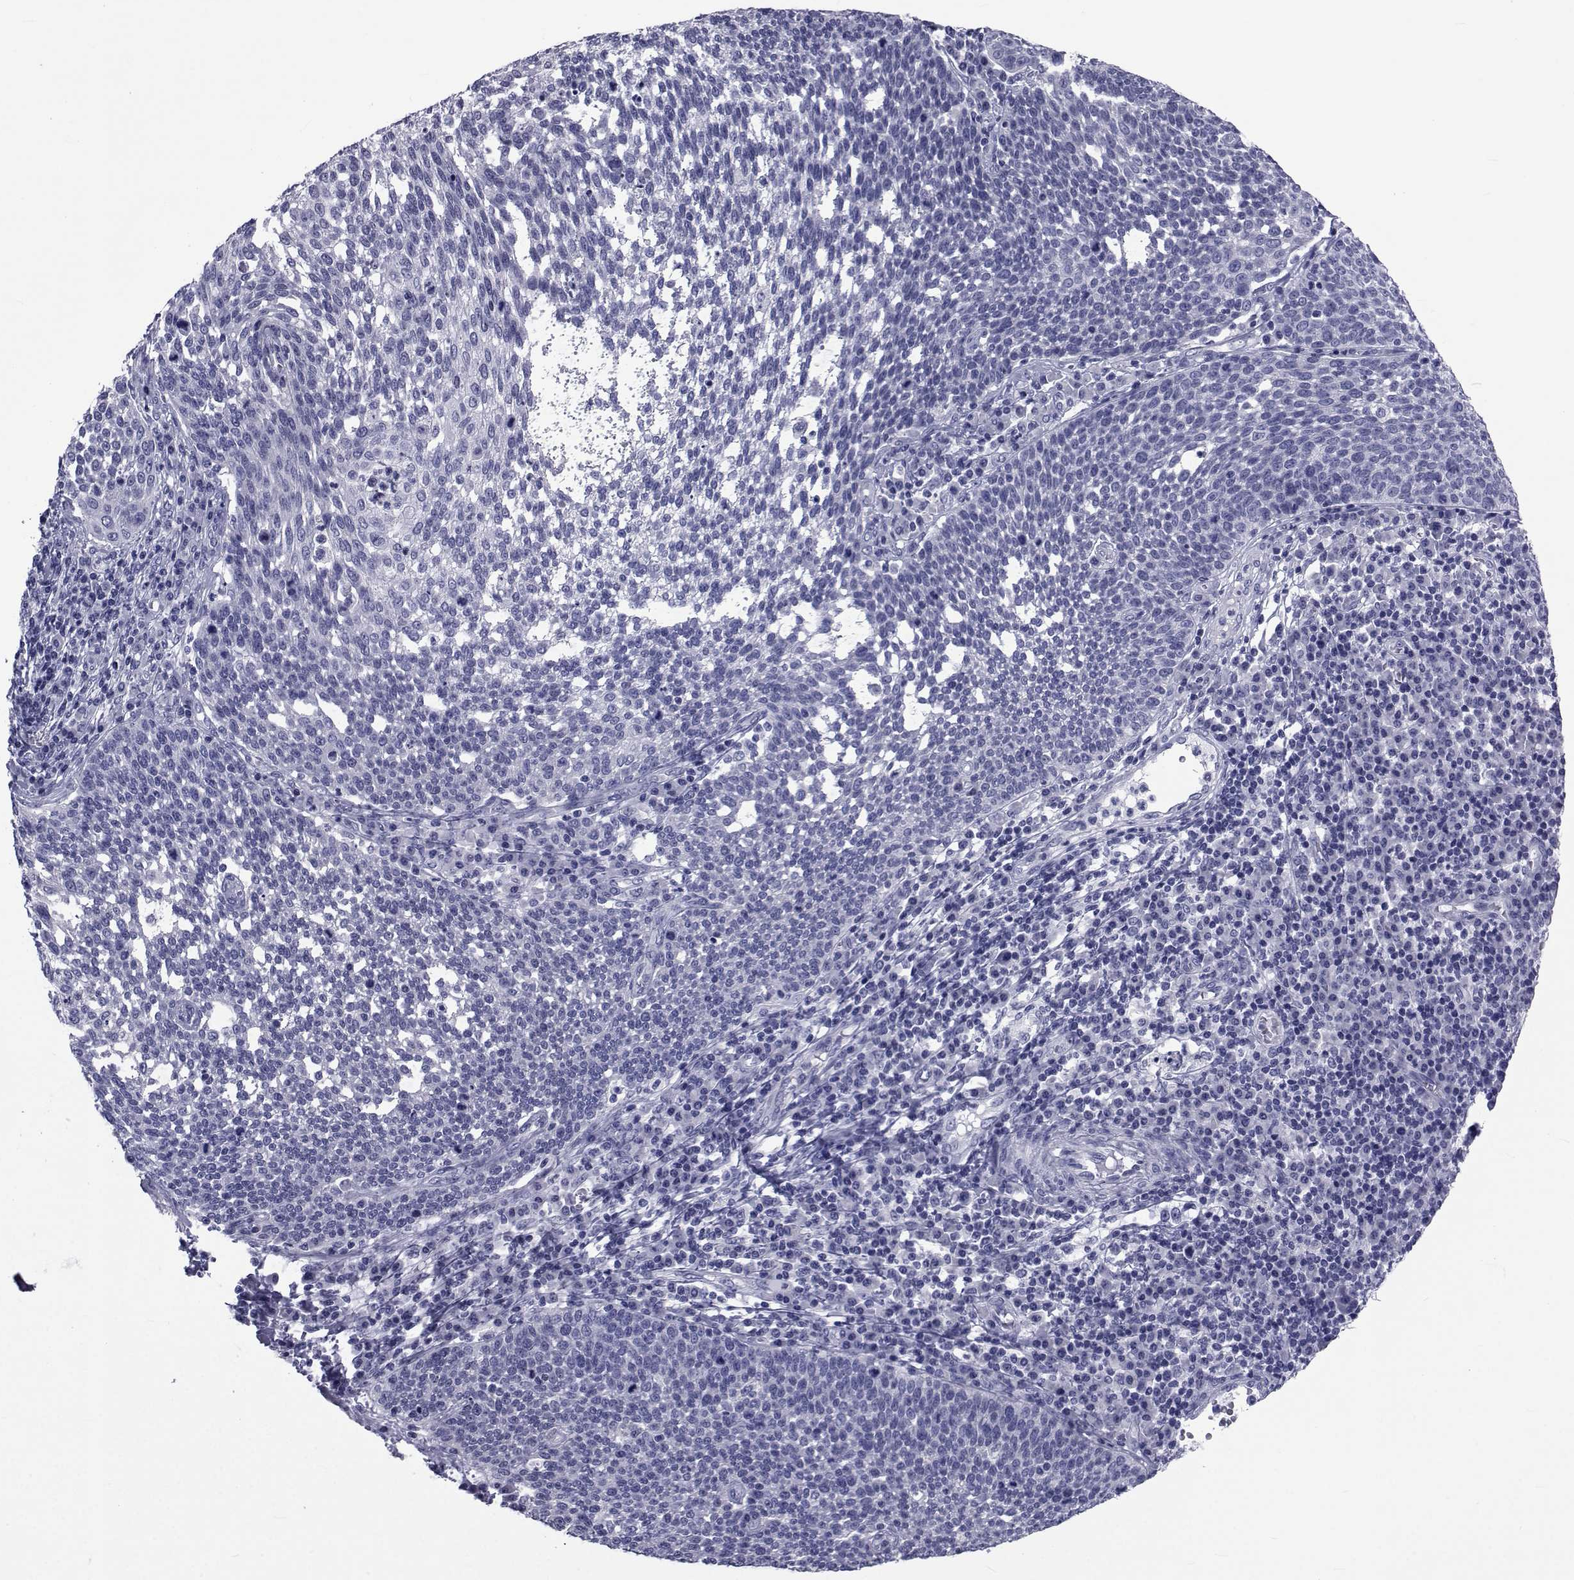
{"staining": {"intensity": "negative", "quantity": "none", "location": "none"}, "tissue": "cervical cancer", "cell_type": "Tumor cells", "image_type": "cancer", "snomed": [{"axis": "morphology", "description": "Squamous cell carcinoma, NOS"}, {"axis": "topography", "description": "Cervix"}], "caption": "A high-resolution image shows IHC staining of cervical cancer (squamous cell carcinoma), which reveals no significant positivity in tumor cells.", "gene": "GKAP1", "patient": {"sex": "female", "age": 34}}